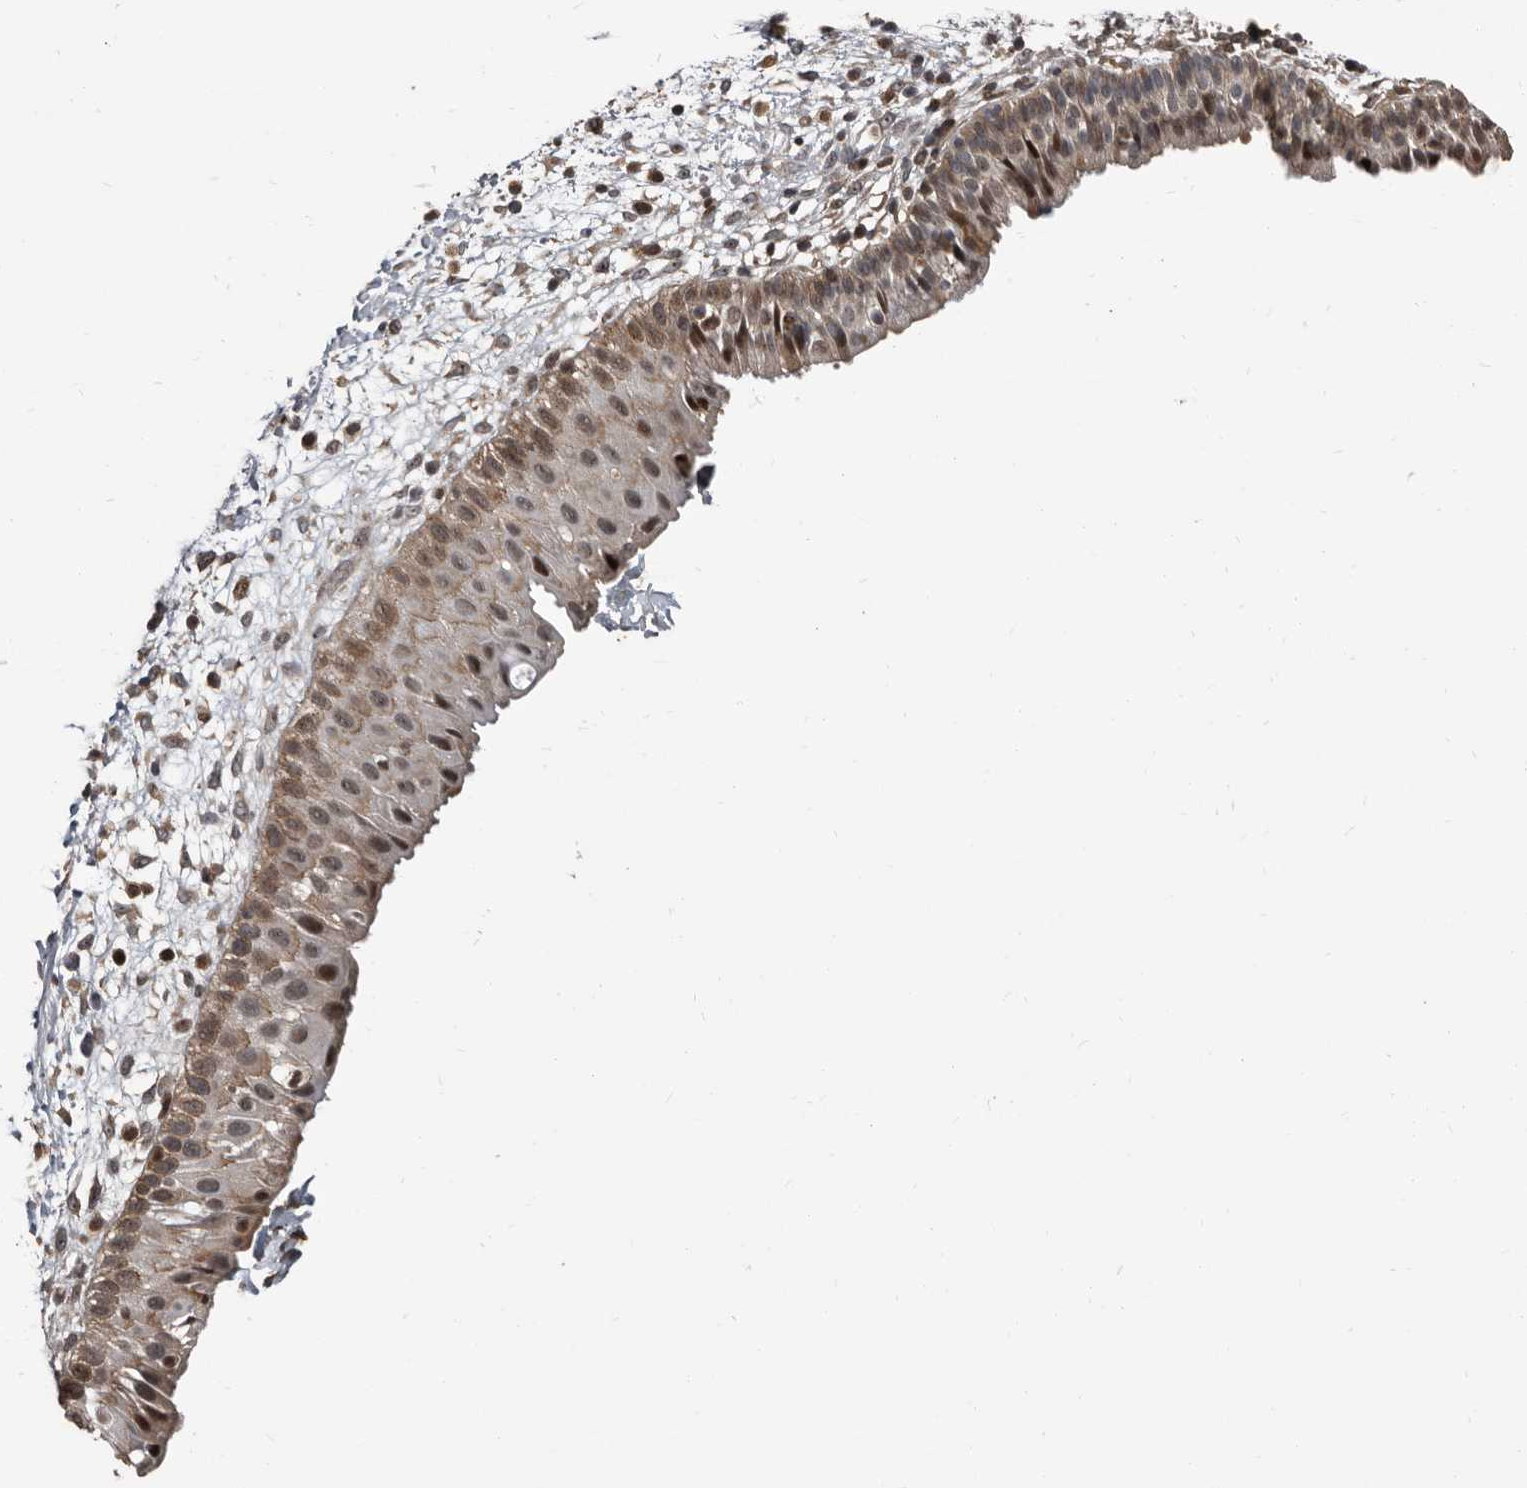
{"staining": {"intensity": "strong", "quantity": "25%-75%", "location": "cytoplasmic/membranous,nuclear"}, "tissue": "nasopharynx", "cell_type": "Respiratory epithelial cells", "image_type": "normal", "snomed": [{"axis": "morphology", "description": "Normal tissue, NOS"}, {"axis": "topography", "description": "Nasopharynx"}], "caption": "Immunohistochemistry (IHC) of normal human nasopharynx reveals high levels of strong cytoplasmic/membranous,nuclear staining in about 25%-75% of respiratory epithelial cells.", "gene": "CHD1L", "patient": {"sex": "male", "age": 22}}